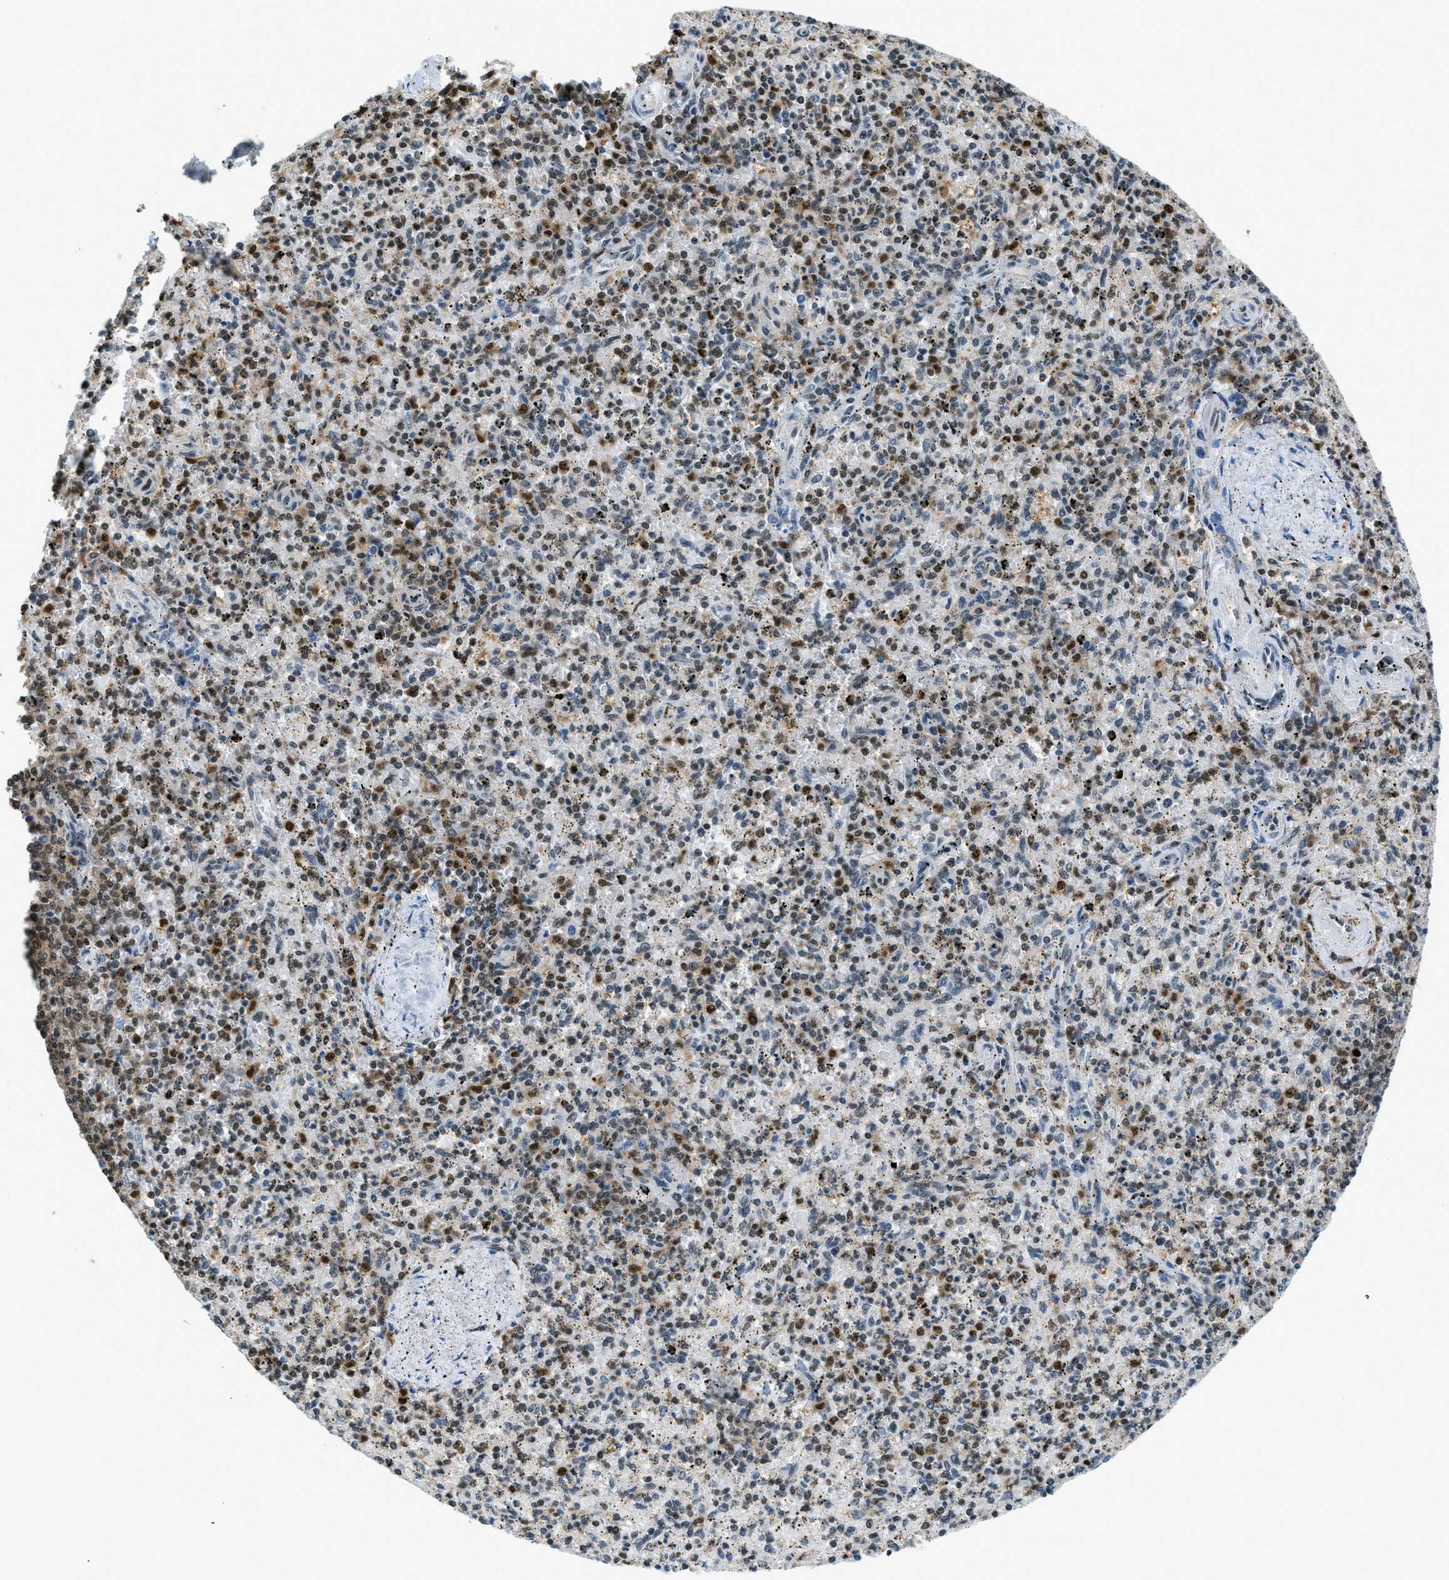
{"staining": {"intensity": "moderate", "quantity": "25%-75%", "location": "nuclear"}, "tissue": "spleen", "cell_type": "Cells in red pulp", "image_type": "normal", "snomed": [{"axis": "morphology", "description": "Normal tissue, NOS"}, {"axis": "topography", "description": "Spleen"}], "caption": "Spleen stained with DAB (3,3'-diaminobenzidine) immunohistochemistry exhibits medium levels of moderate nuclear staining in about 25%-75% of cells in red pulp. The staining was performed using DAB, with brown indicating positive protein expression. Nuclei are stained blue with hematoxylin.", "gene": "OGFR", "patient": {"sex": "male", "age": 72}}